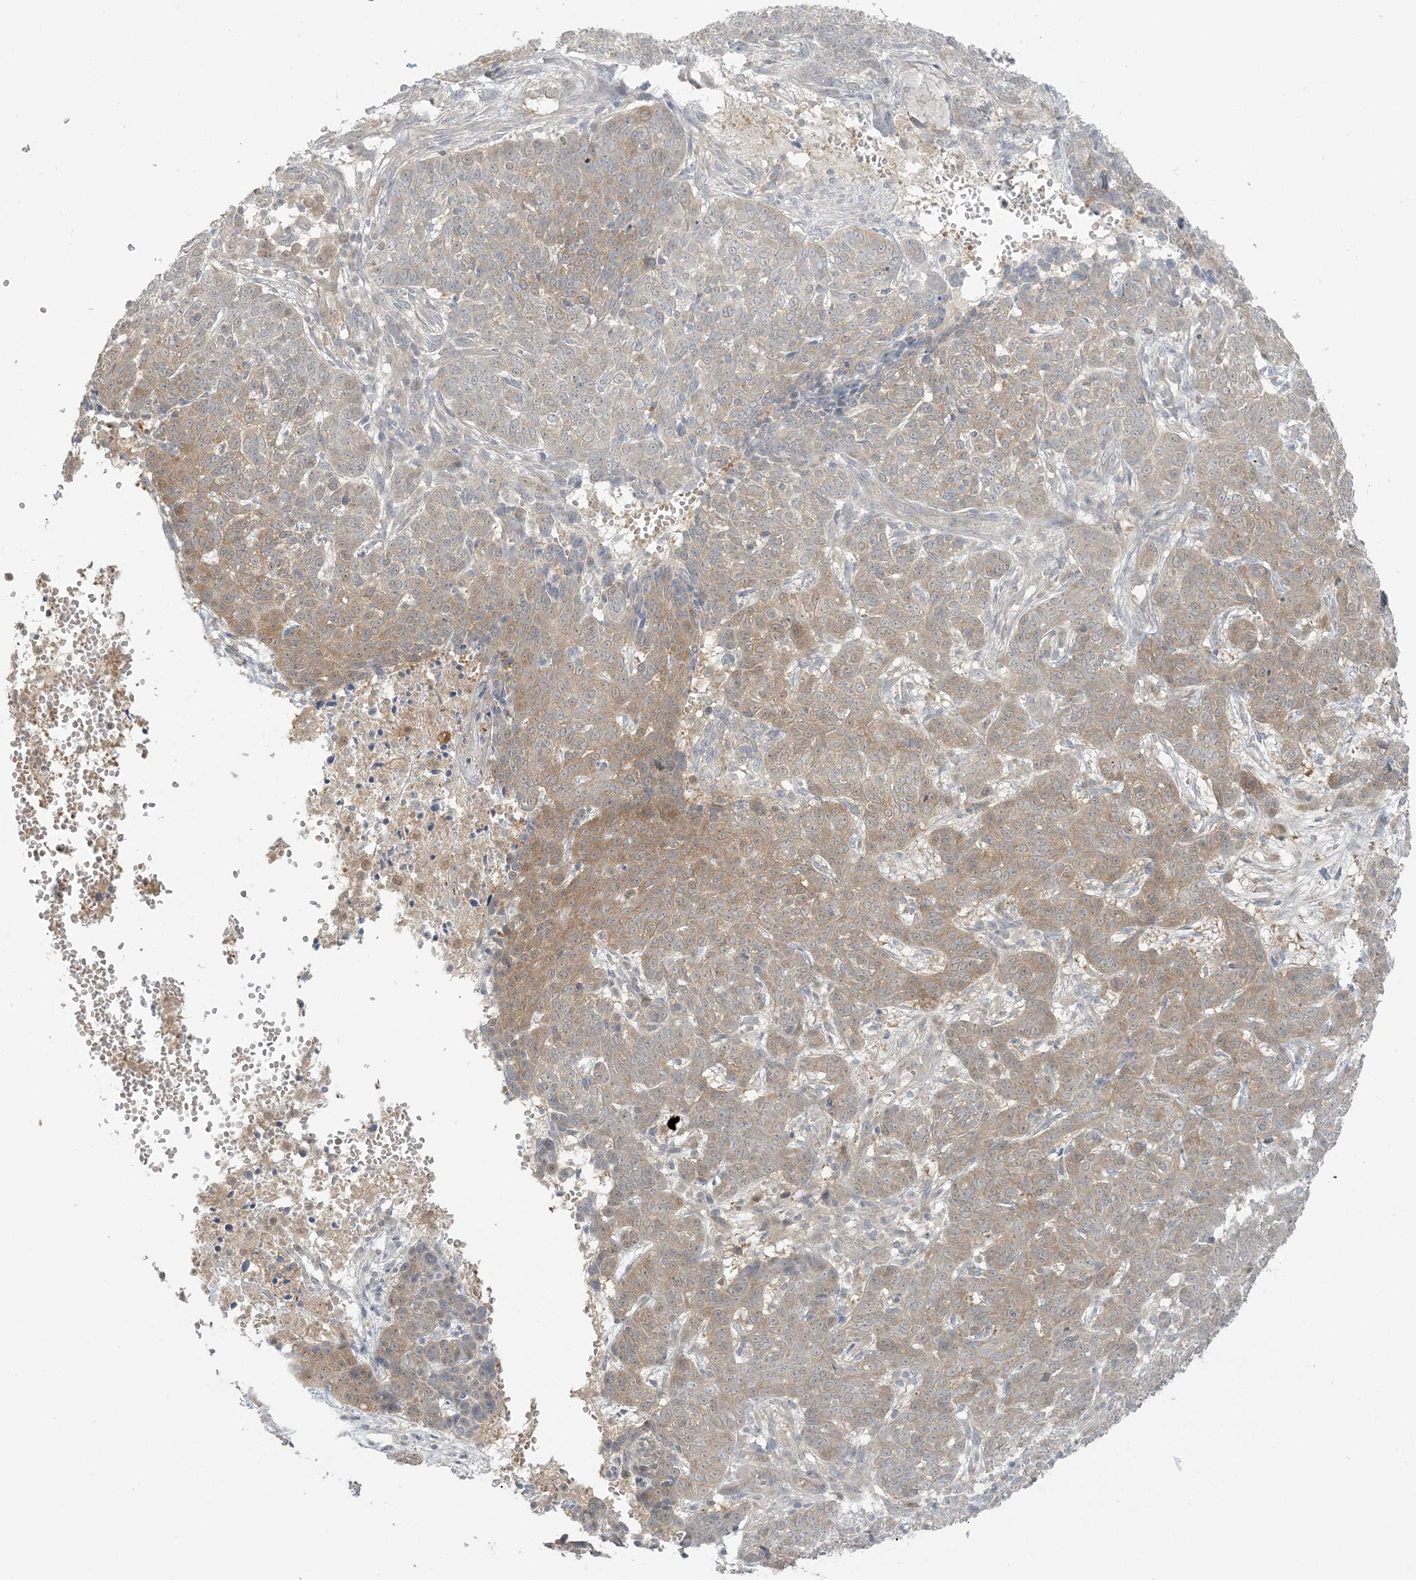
{"staining": {"intensity": "moderate", "quantity": "<25%", "location": "cytoplasmic/membranous"}, "tissue": "skin cancer", "cell_type": "Tumor cells", "image_type": "cancer", "snomed": [{"axis": "morphology", "description": "Basal cell carcinoma"}, {"axis": "topography", "description": "Skin"}], "caption": "Moderate cytoplasmic/membranous expression is appreciated in about <25% of tumor cells in skin cancer.", "gene": "NRBP2", "patient": {"sex": "male", "age": 85}}